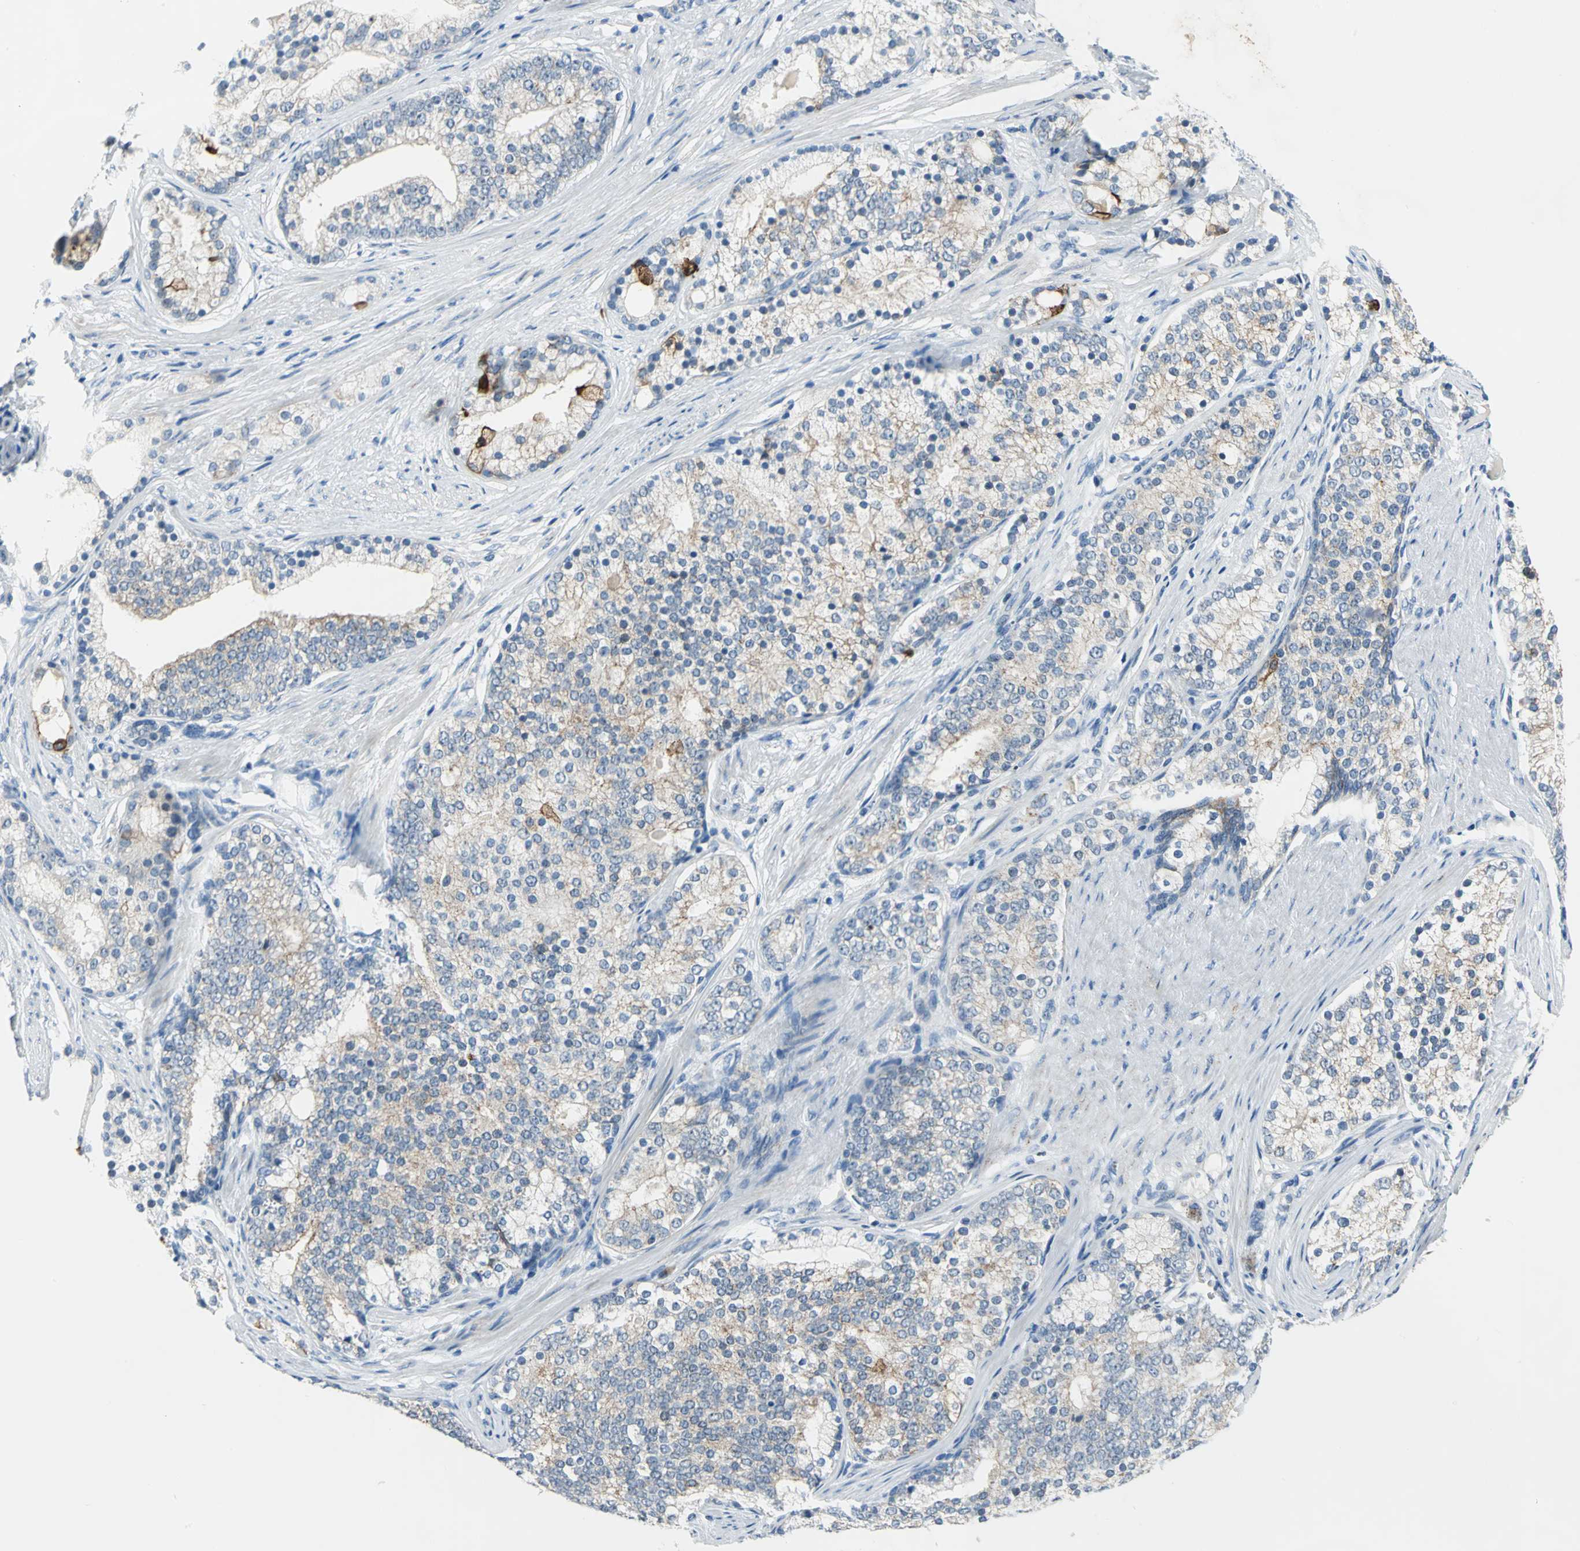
{"staining": {"intensity": "weak", "quantity": ">75%", "location": "cytoplasmic/membranous"}, "tissue": "prostate cancer", "cell_type": "Tumor cells", "image_type": "cancer", "snomed": [{"axis": "morphology", "description": "Adenocarcinoma, Low grade"}, {"axis": "topography", "description": "Prostate"}], "caption": "Immunohistochemistry image of prostate cancer stained for a protein (brown), which reveals low levels of weak cytoplasmic/membranous staining in approximately >75% of tumor cells.", "gene": "MUC4", "patient": {"sex": "male", "age": 71}}